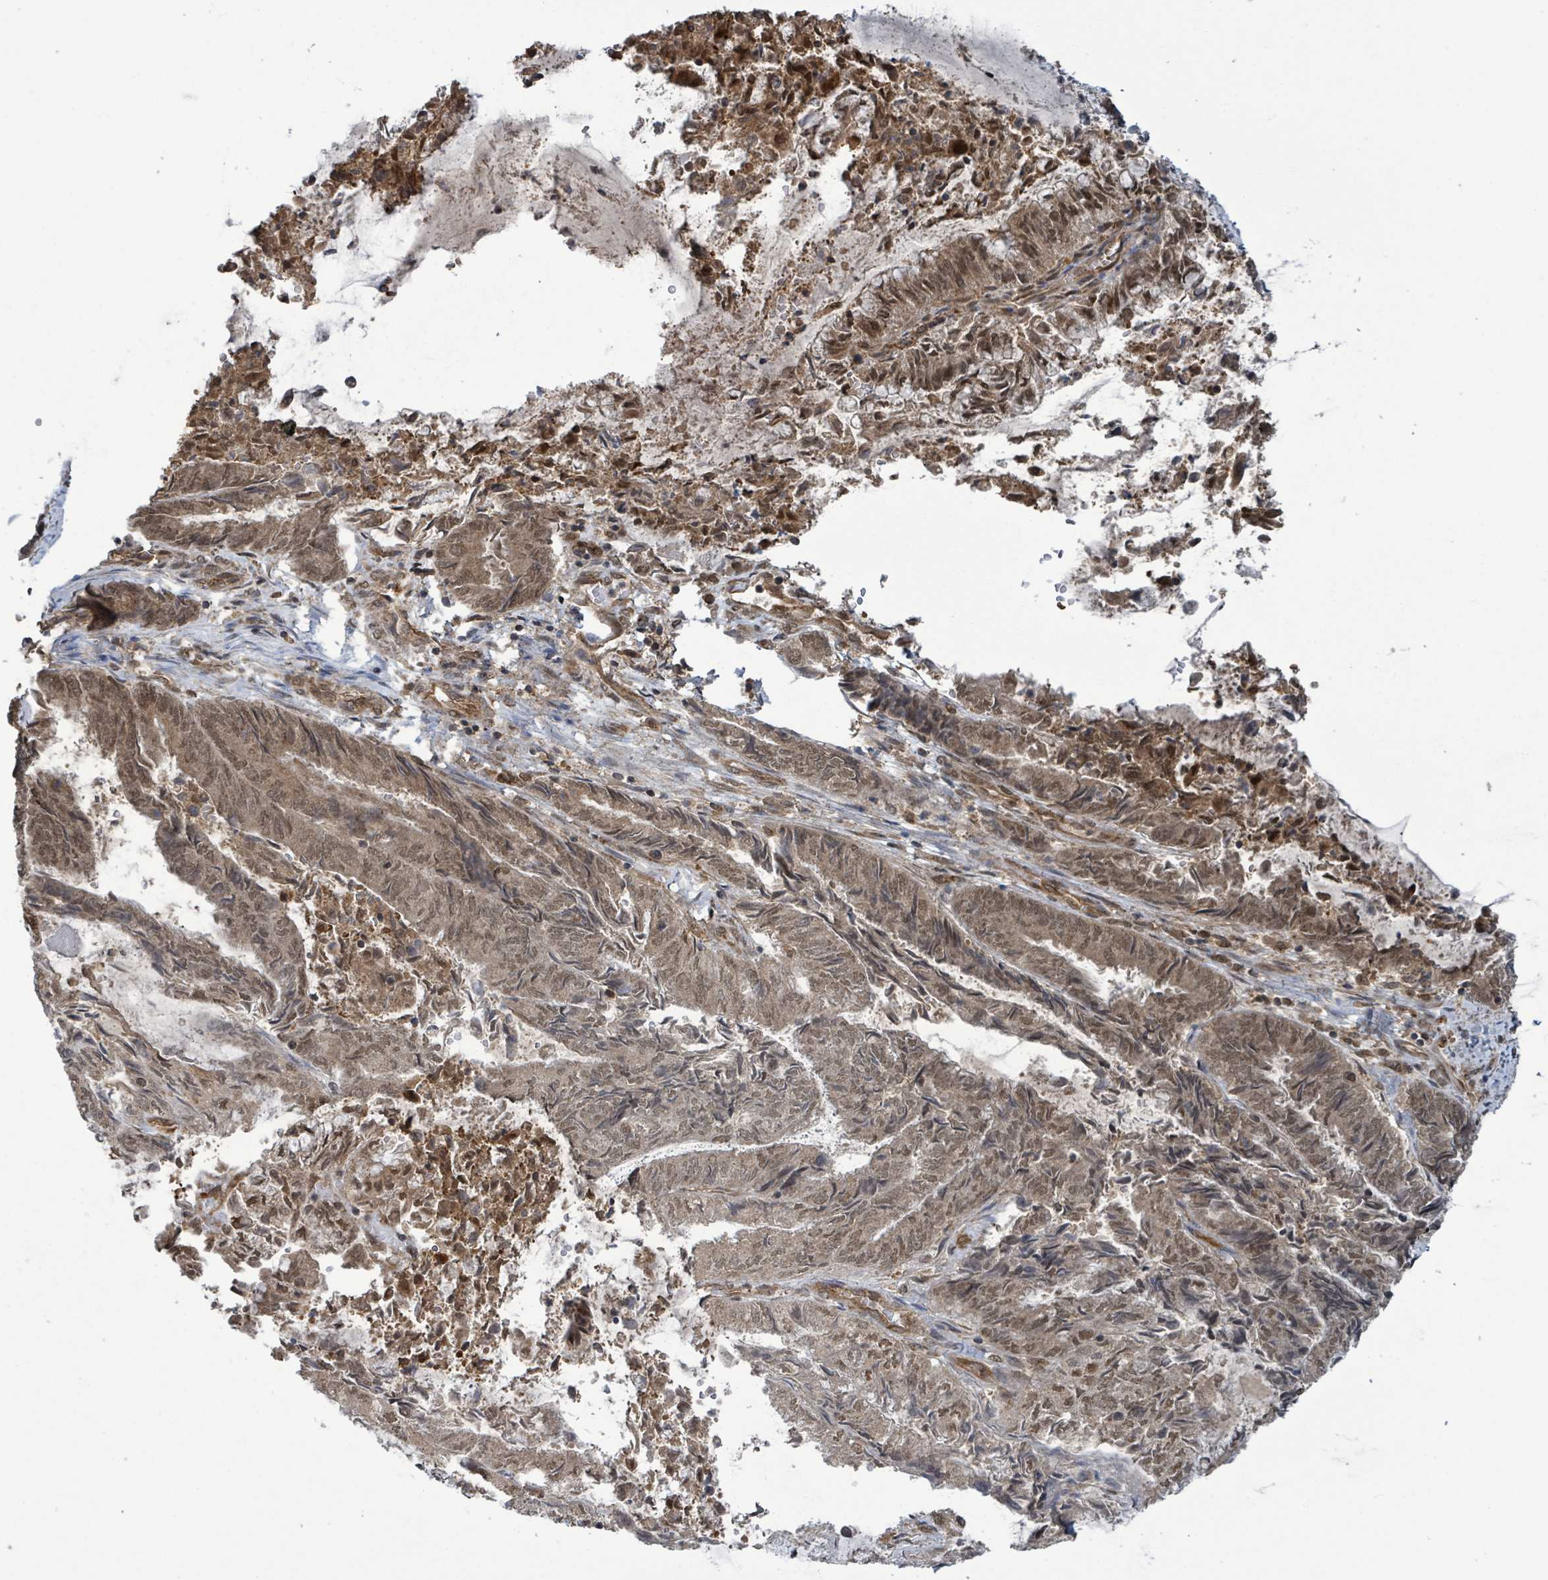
{"staining": {"intensity": "moderate", "quantity": ">75%", "location": "cytoplasmic/membranous,nuclear"}, "tissue": "endometrial cancer", "cell_type": "Tumor cells", "image_type": "cancer", "snomed": [{"axis": "morphology", "description": "Adenocarcinoma, NOS"}, {"axis": "topography", "description": "Endometrium"}], "caption": "Immunohistochemical staining of adenocarcinoma (endometrial) displays moderate cytoplasmic/membranous and nuclear protein positivity in about >75% of tumor cells.", "gene": "KLC1", "patient": {"sex": "female", "age": 80}}